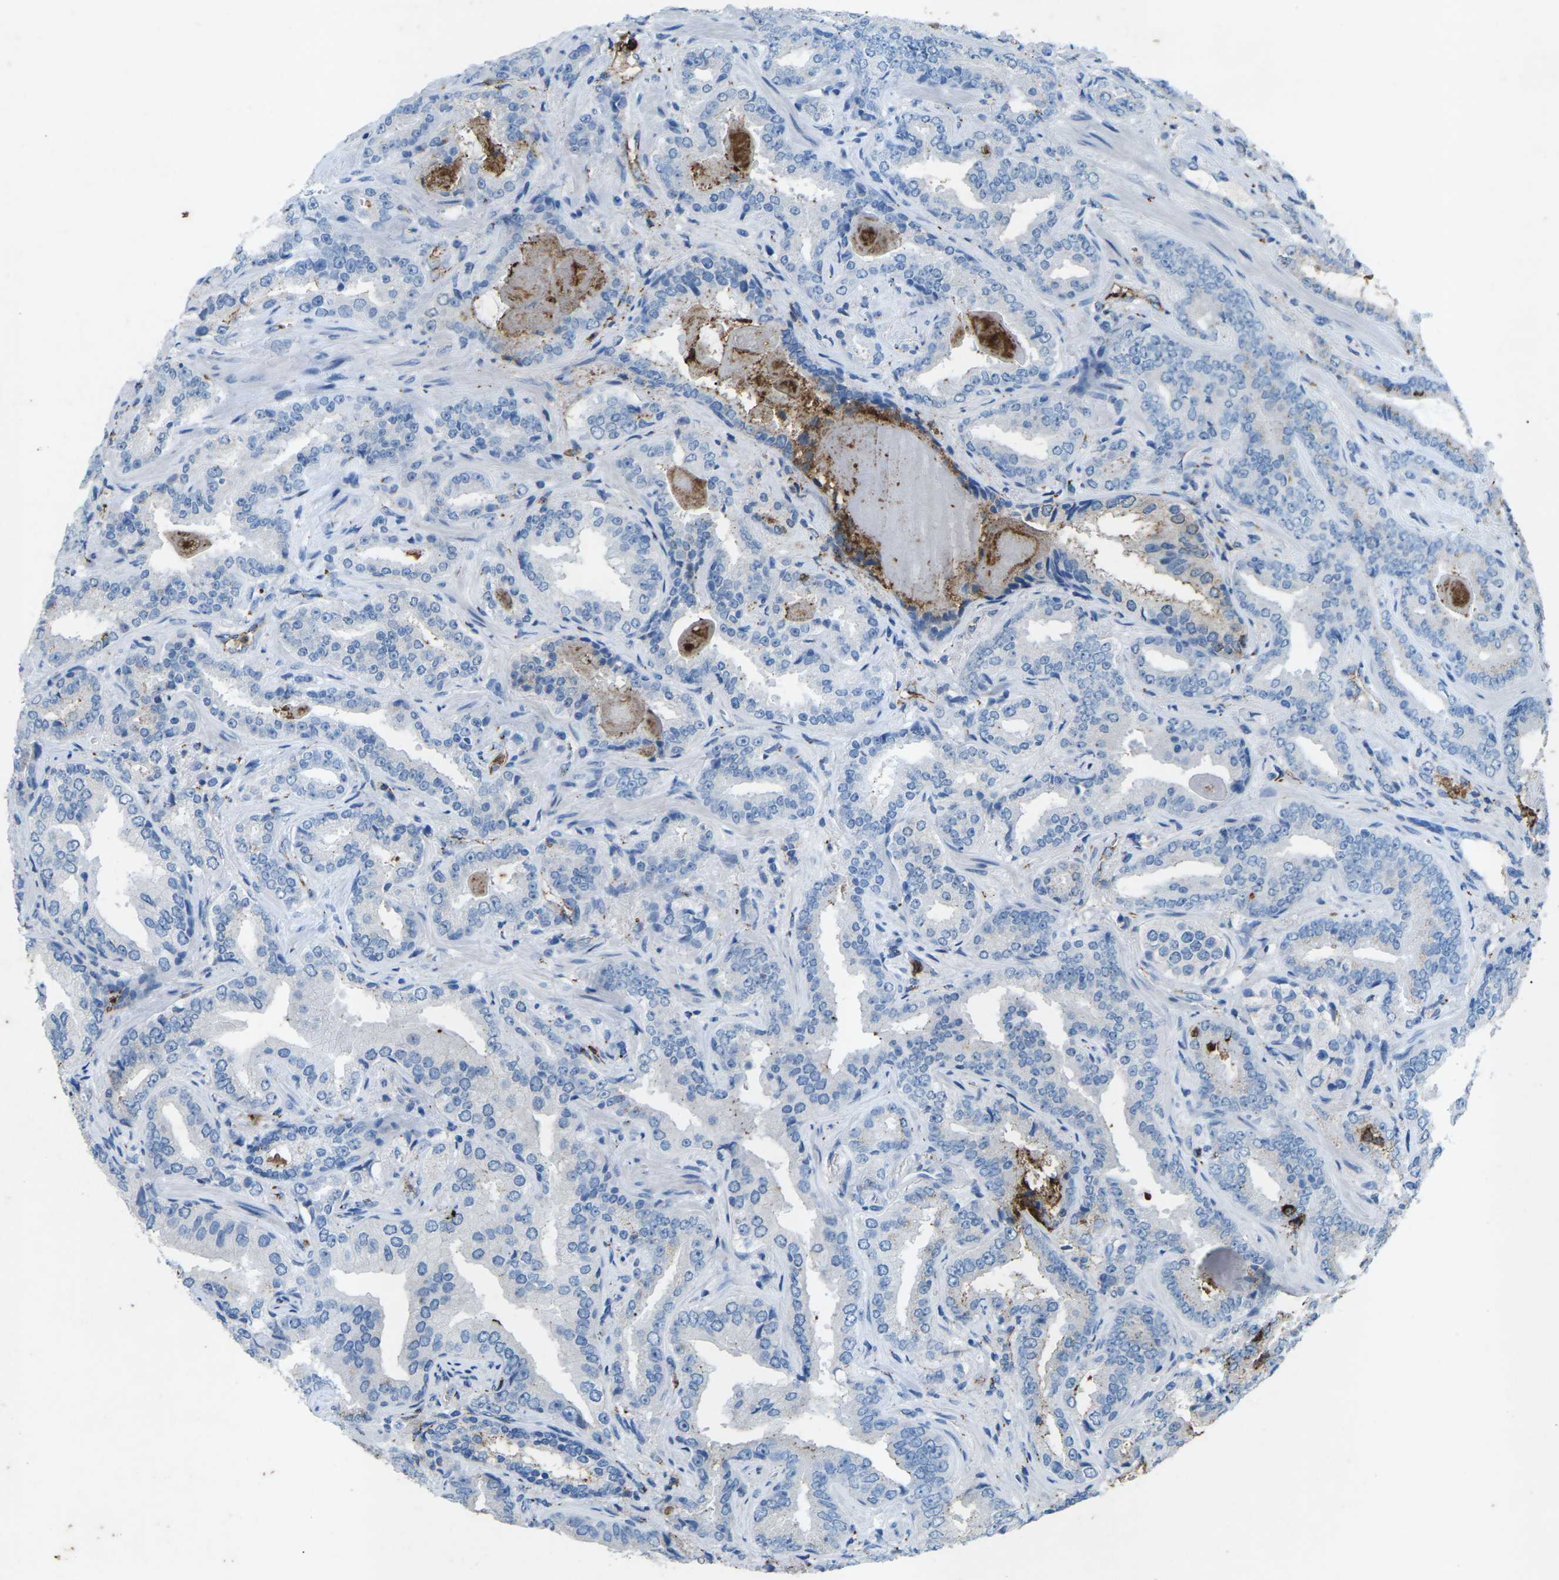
{"staining": {"intensity": "negative", "quantity": "none", "location": "none"}, "tissue": "prostate cancer", "cell_type": "Tumor cells", "image_type": "cancer", "snomed": [{"axis": "morphology", "description": "Adenocarcinoma, Low grade"}, {"axis": "topography", "description": "Prostate"}], "caption": "Histopathology image shows no protein positivity in tumor cells of prostate cancer (low-grade adenocarcinoma) tissue.", "gene": "CTAGE1", "patient": {"sex": "male", "age": 60}}